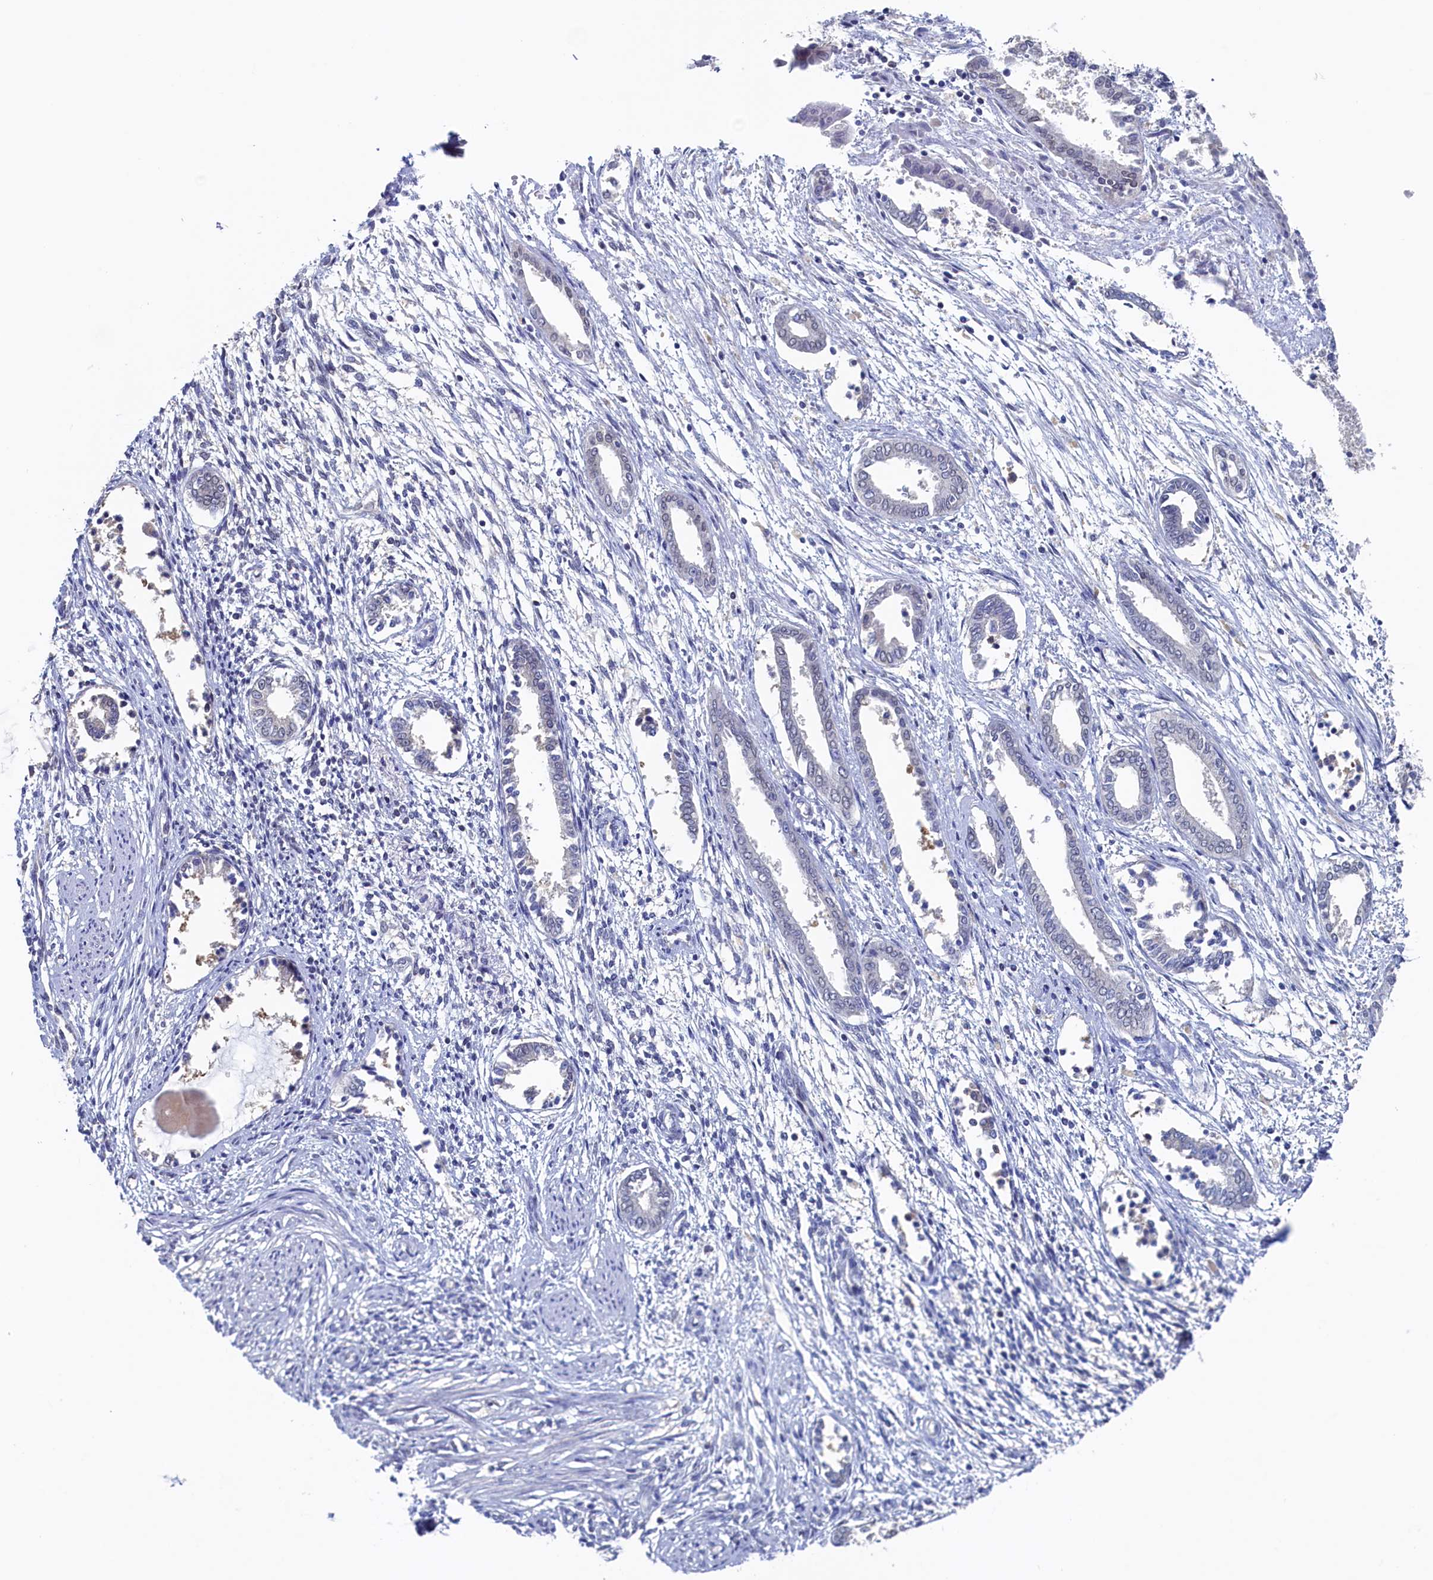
{"staining": {"intensity": "negative", "quantity": "none", "location": "none"}, "tissue": "endometrium", "cell_type": "Cells in endometrial stroma", "image_type": "normal", "snomed": [{"axis": "morphology", "description": "Normal tissue, NOS"}, {"axis": "topography", "description": "Endometrium"}], "caption": "This is an immunohistochemistry micrograph of unremarkable human endometrium. There is no expression in cells in endometrial stroma.", "gene": "C11orf54", "patient": {"sex": "female", "age": 56}}